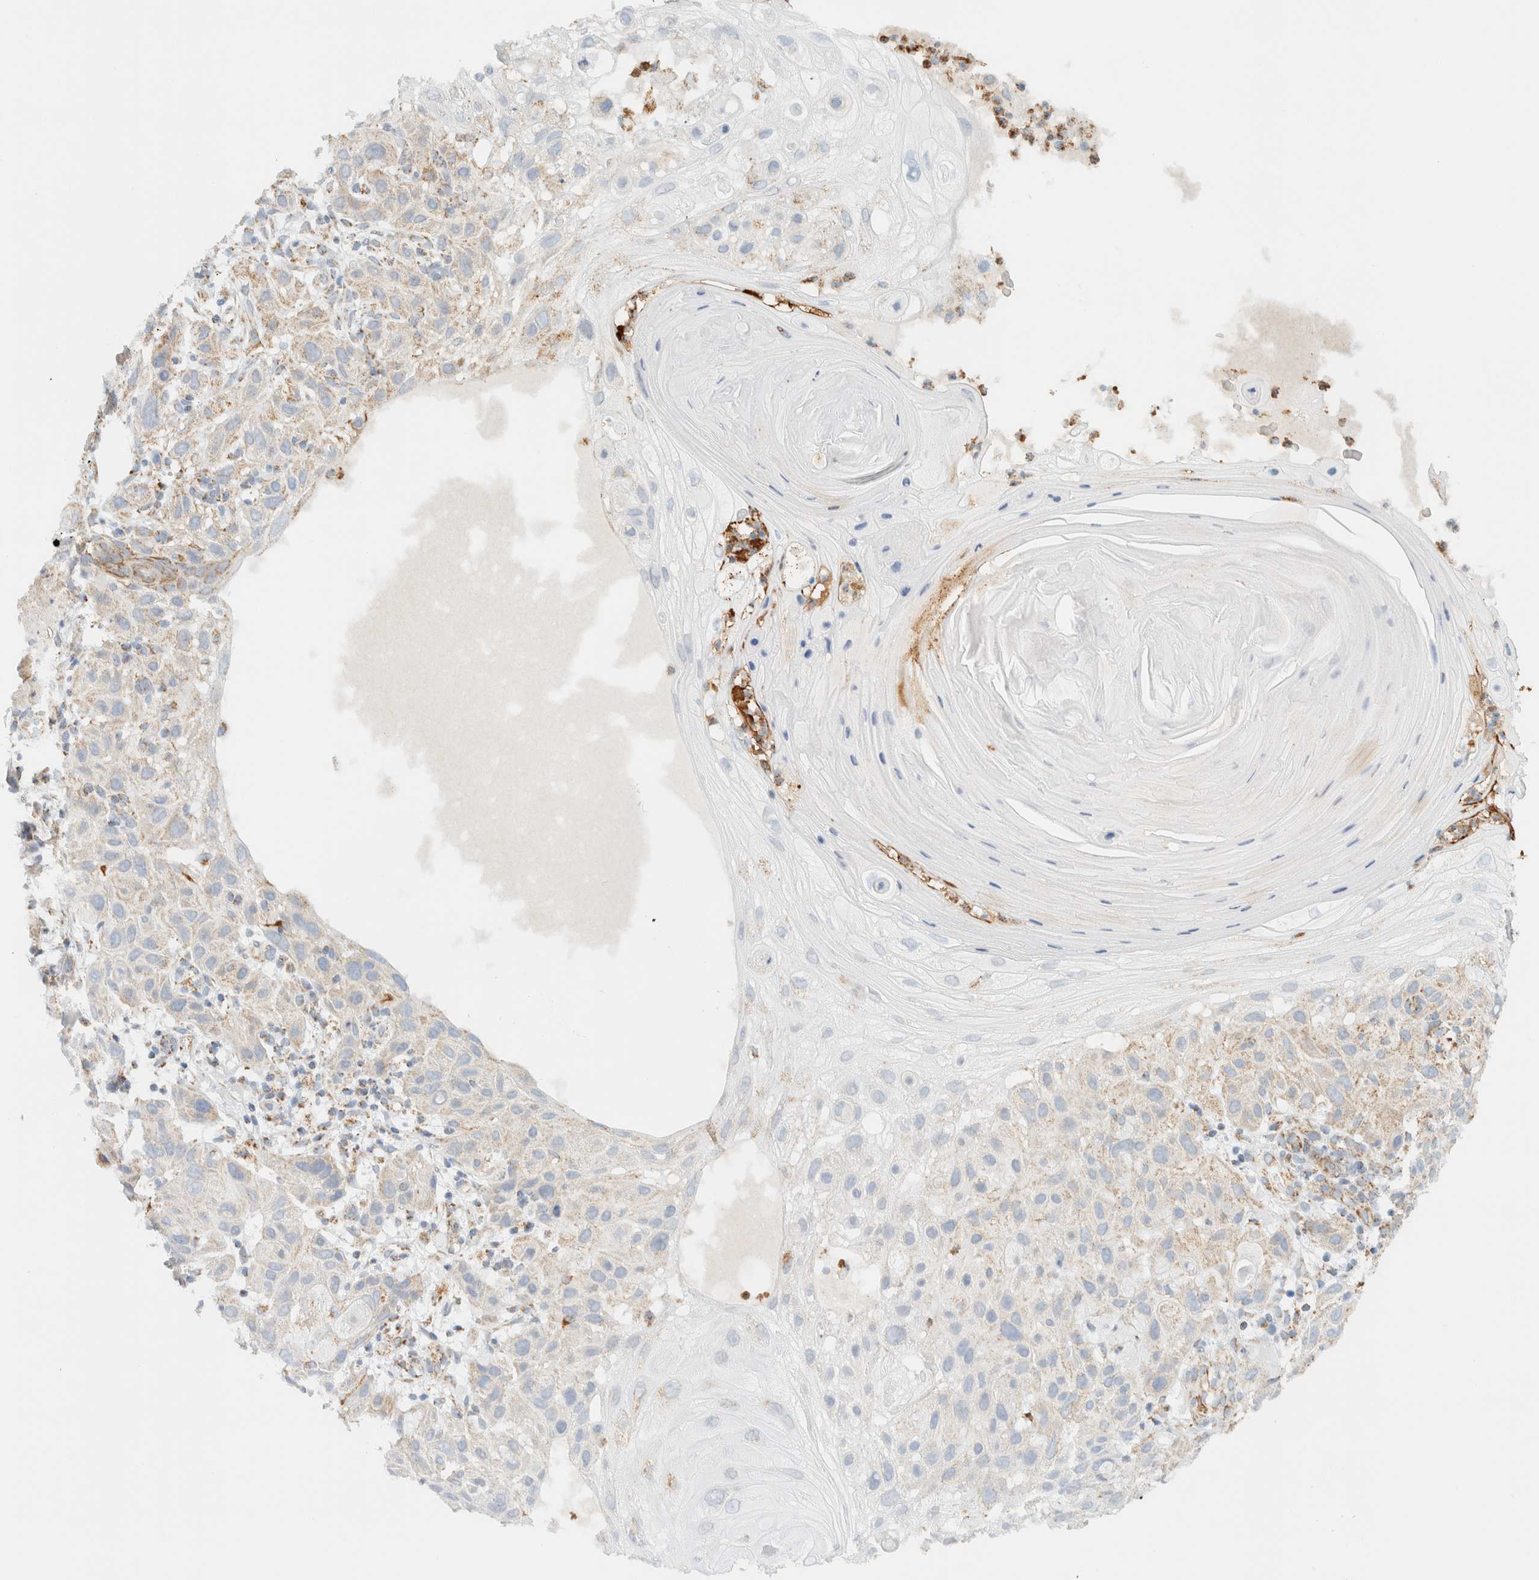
{"staining": {"intensity": "weak", "quantity": "25%-75%", "location": "cytoplasmic/membranous"}, "tissue": "skin cancer", "cell_type": "Tumor cells", "image_type": "cancer", "snomed": [{"axis": "morphology", "description": "Squamous cell carcinoma, NOS"}, {"axis": "topography", "description": "Skin"}], "caption": "Skin squamous cell carcinoma stained with a brown dye demonstrates weak cytoplasmic/membranous positive staining in about 25%-75% of tumor cells.", "gene": "KIFAP3", "patient": {"sex": "female", "age": 96}}